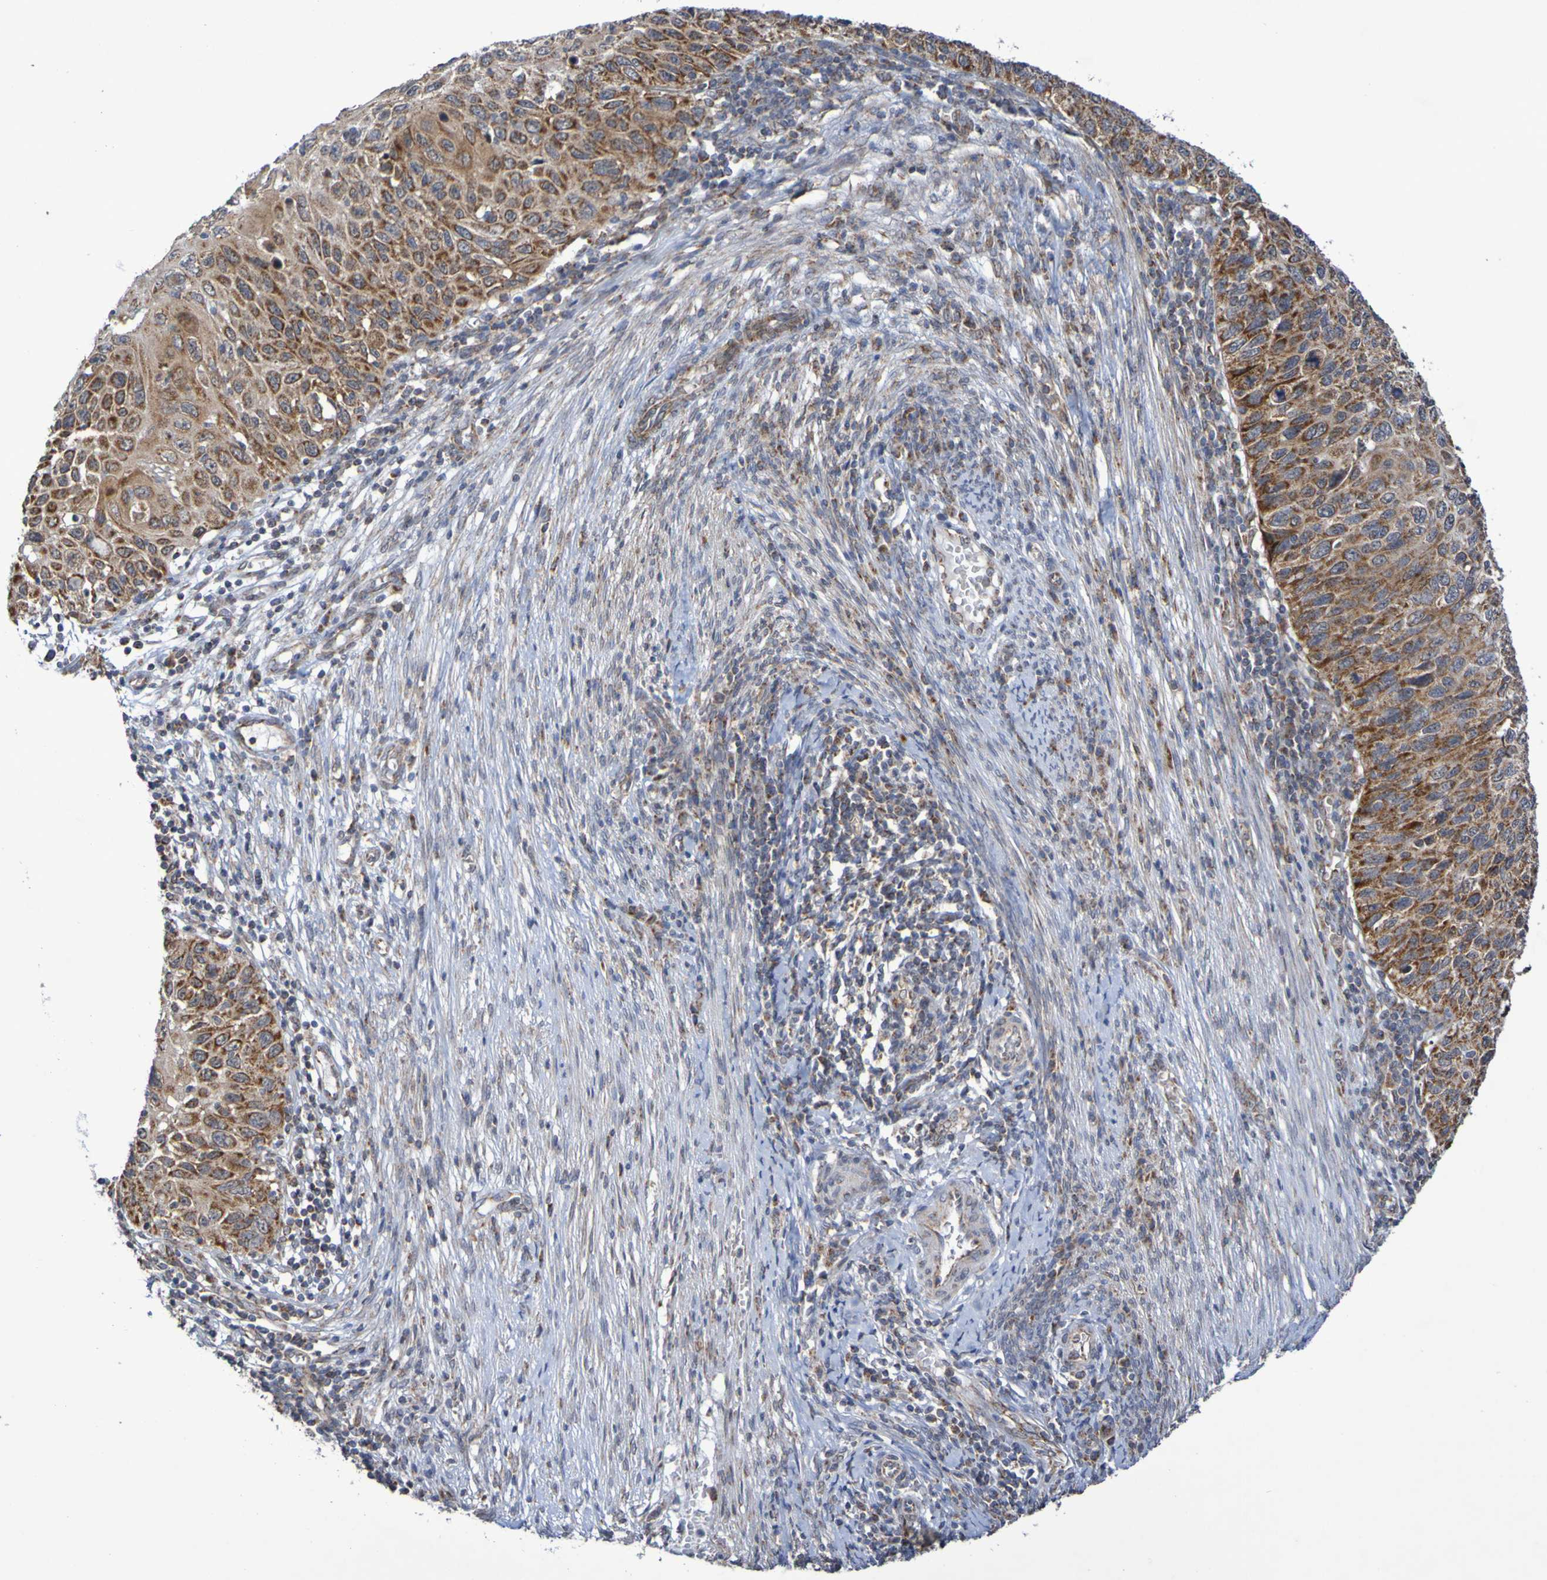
{"staining": {"intensity": "strong", "quantity": ">75%", "location": "cytoplasmic/membranous"}, "tissue": "cervical cancer", "cell_type": "Tumor cells", "image_type": "cancer", "snomed": [{"axis": "morphology", "description": "Squamous cell carcinoma, NOS"}, {"axis": "topography", "description": "Cervix"}], "caption": "Immunohistochemical staining of human squamous cell carcinoma (cervical) shows high levels of strong cytoplasmic/membranous protein expression in about >75% of tumor cells.", "gene": "DVL1", "patient": {"sex": "female", "age": 70}}